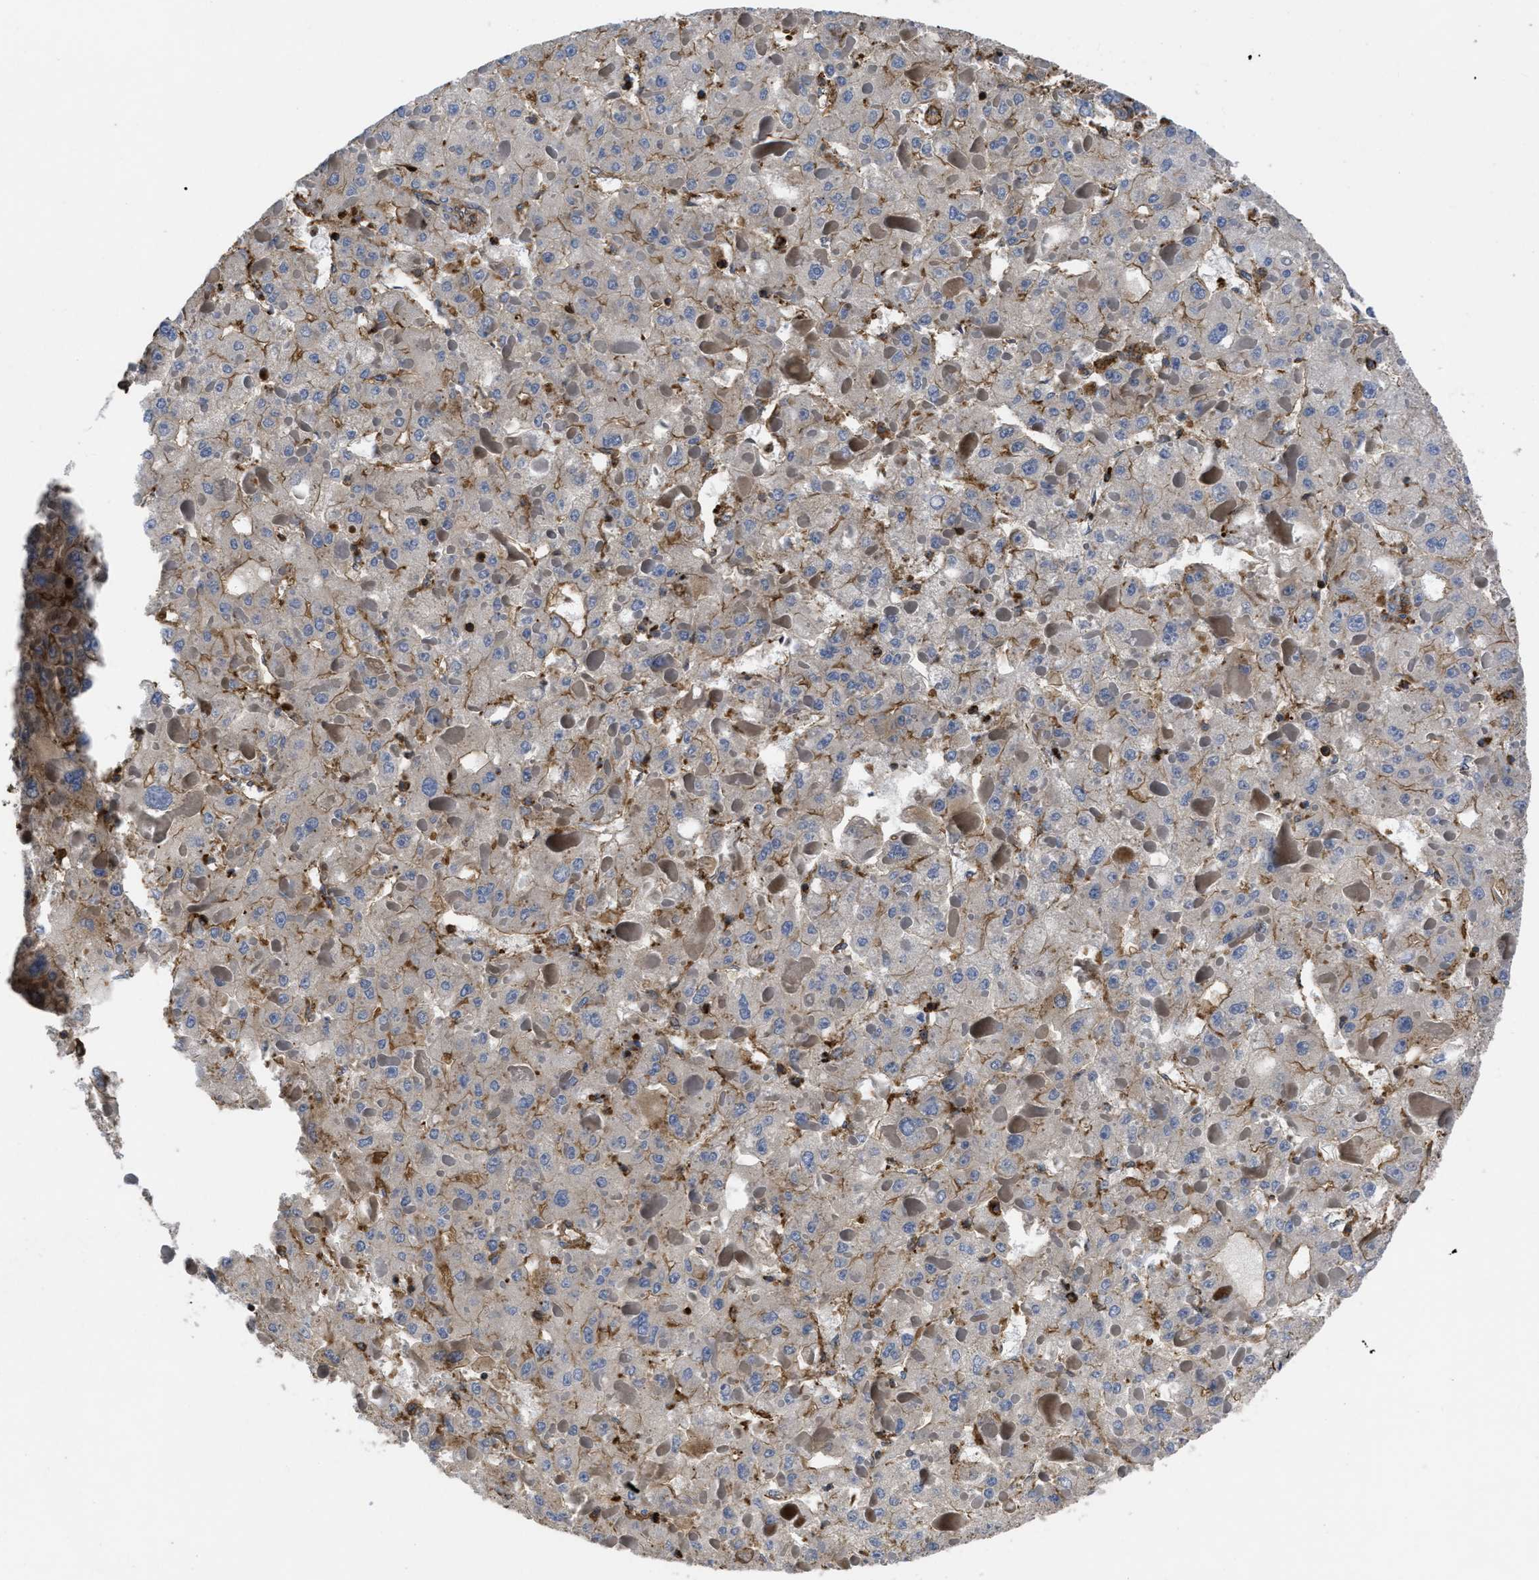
{"staining": {"intensity": "weak", "quantity": "25%-75%", "location": "cytoplasmic/membranous"}, "tissue": "liver cancer", "cell_type": "Tumor cells", "image_type": "cancer", "snomed": [{"axis": "morphology", "description": "Carcinoma, Hepatocellular, NOS"}, {"axis": "topography", "description": "Liver"}], "caption": "A high-resolution photomicrograph shows IHC staining of liver cancer (hepatocellular carcinoma), which reveals weak cytoplasmic/membranous positivity in approximately 25%-75% of tumor cells.", "gene": "SCUBE2", "patient": {"sex": "female", "age": 73}}